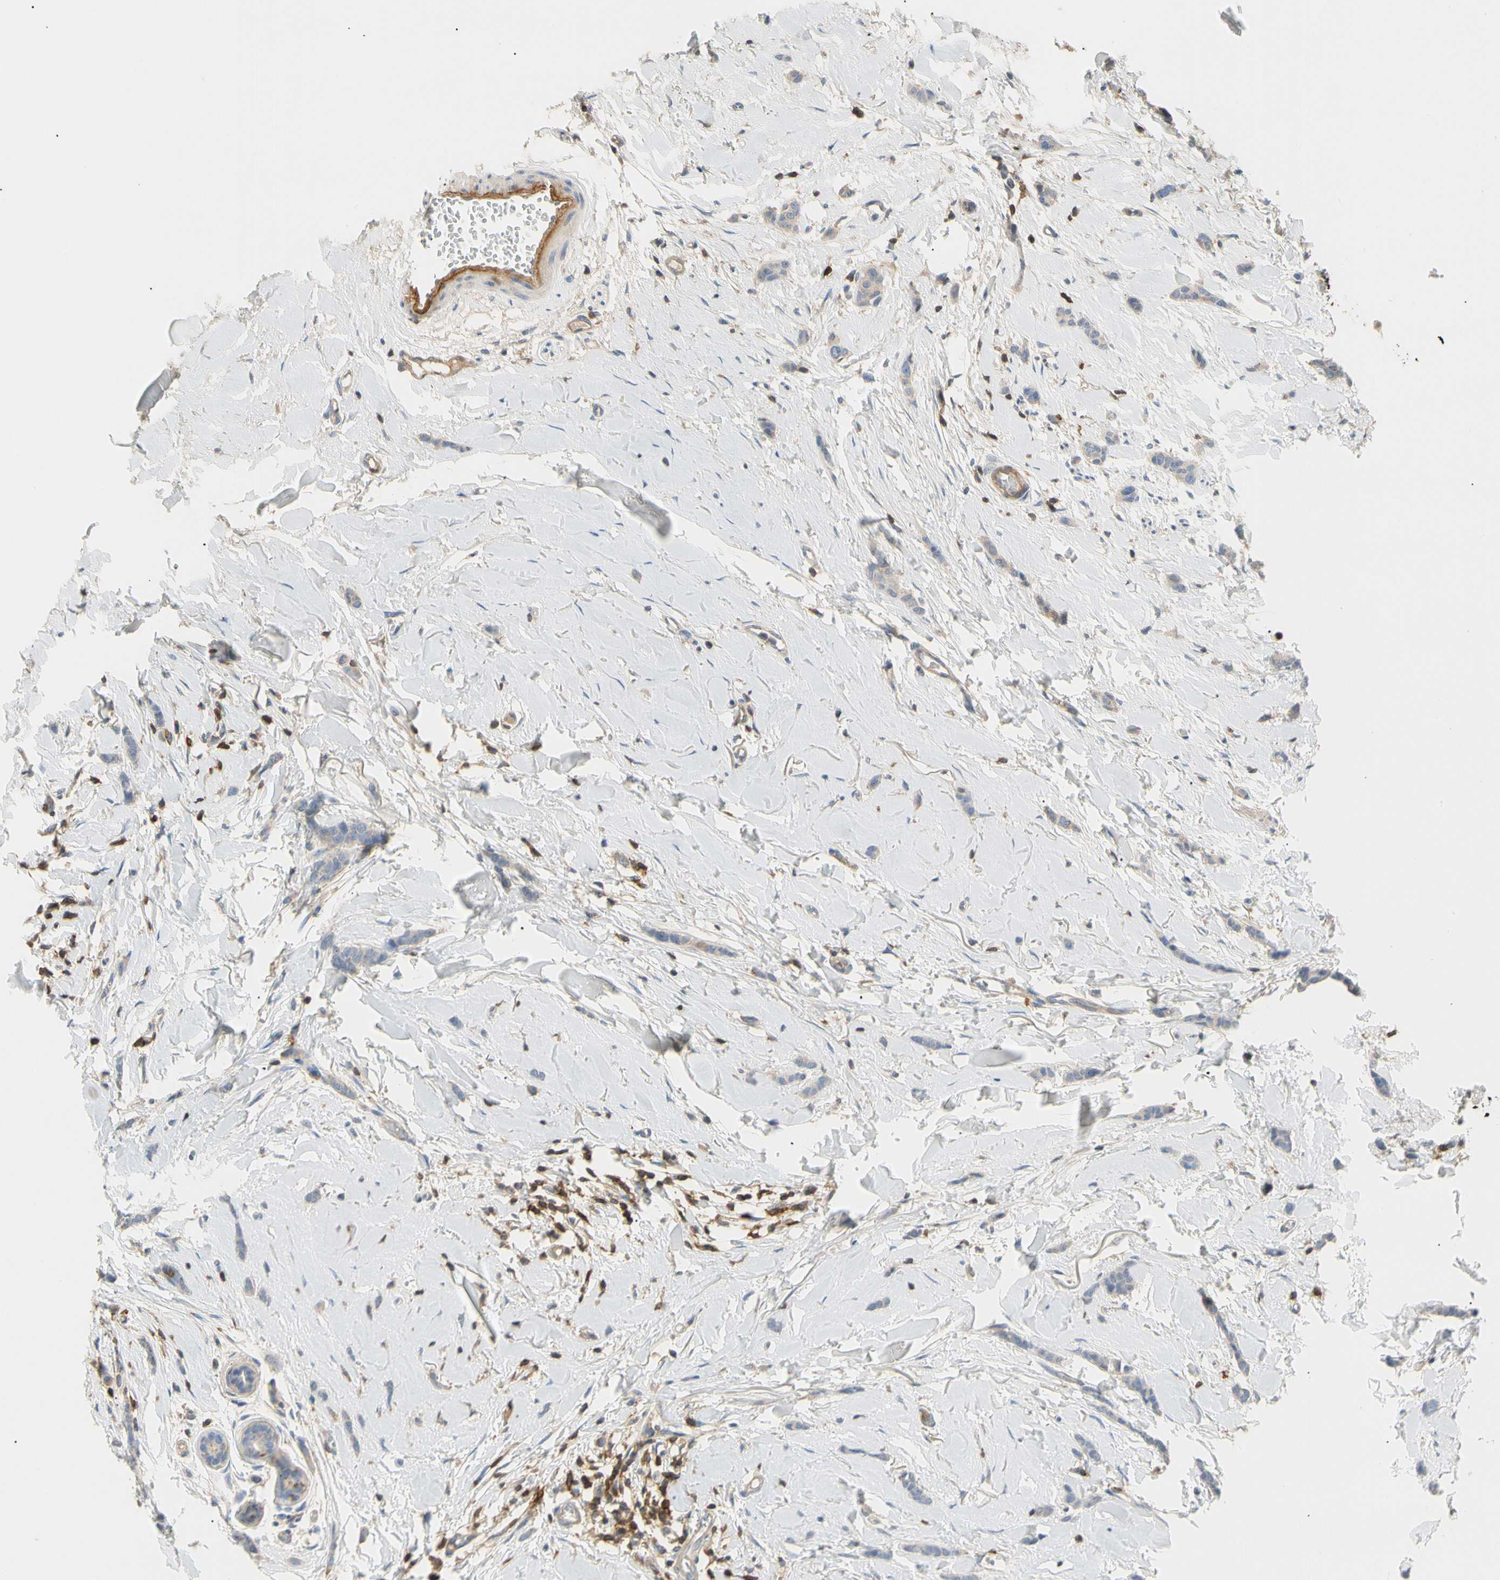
{"staining": {"intensity": "negative", "quantity": "none", "location": "none"}, "tissue": "breast cancer", "cell_type": "Tumor cells", "image_type": "cancer", "snomed": [{"axis": "morphology", "description": "Lobular carcinoma"}, {"axis": "topography", "description": "Skin"}, {"axis": "topography", "description": "Breast"}], "caption": "High power microscopy histopathology image of an immunohistochemistry histopathology image of breast cancer (lobular carcinoma), revealing no significant positivity in tumor cells.", "gene": "TNFRSF18", "patient": {"sex": "female", "age": 46}}